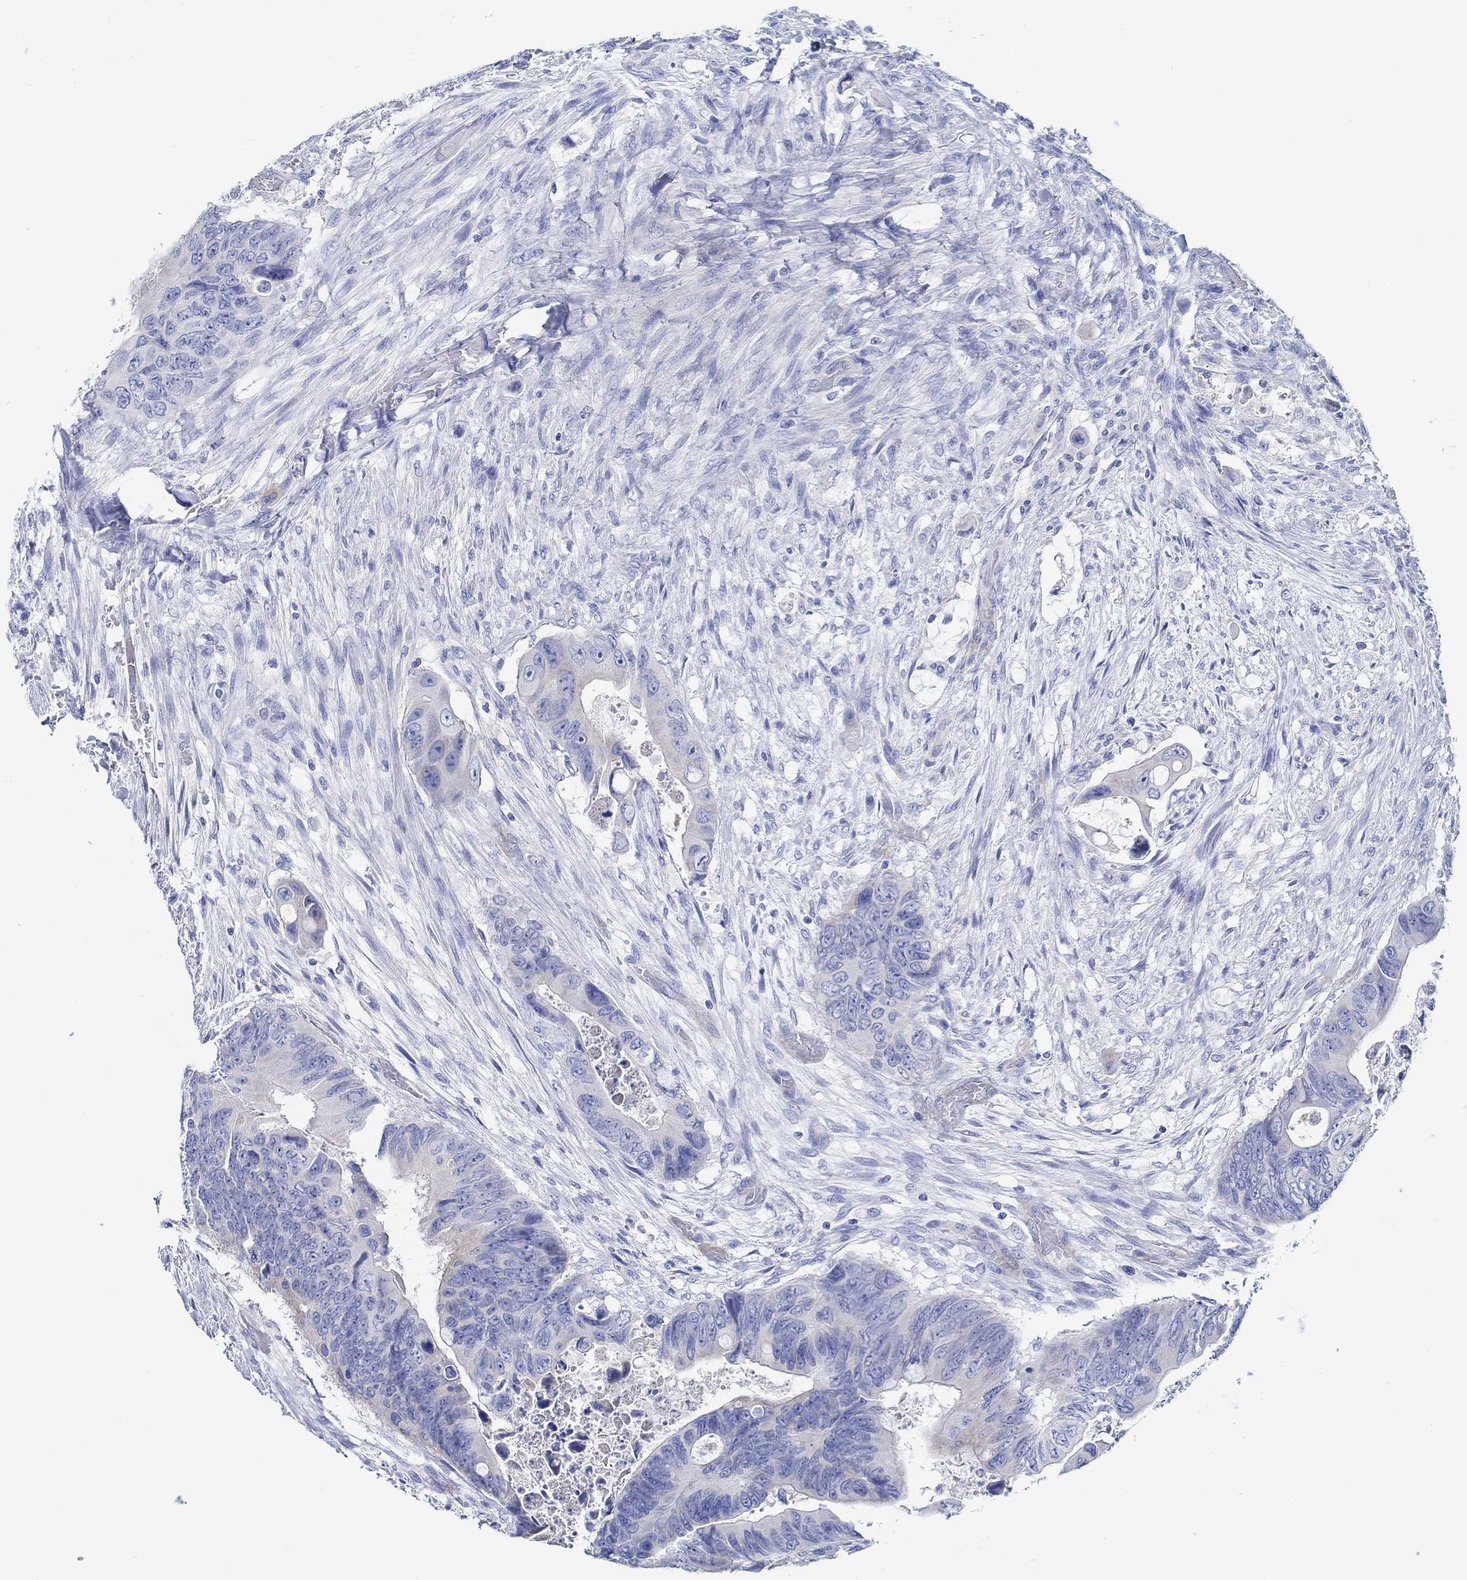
{"staining": {"intensity": "negative", "quantity": "none", "location": "none"}, "tissue": "colorectal cancer", "cell_type": "Tumor cells", "image_type": "cancer", "snomed": [{"axis": "morphology", "description": "Adenocarcinoma, NOS"}, {"axis": "topography", "description": "Rectum"}], "caption": "Immunohistochemical staining of adenocarcinoma (colorectal) exhibits no significant positivity in tumor cells.", "gene": "IGFBP6", "patient": {"sex": "male", "age": 63}}